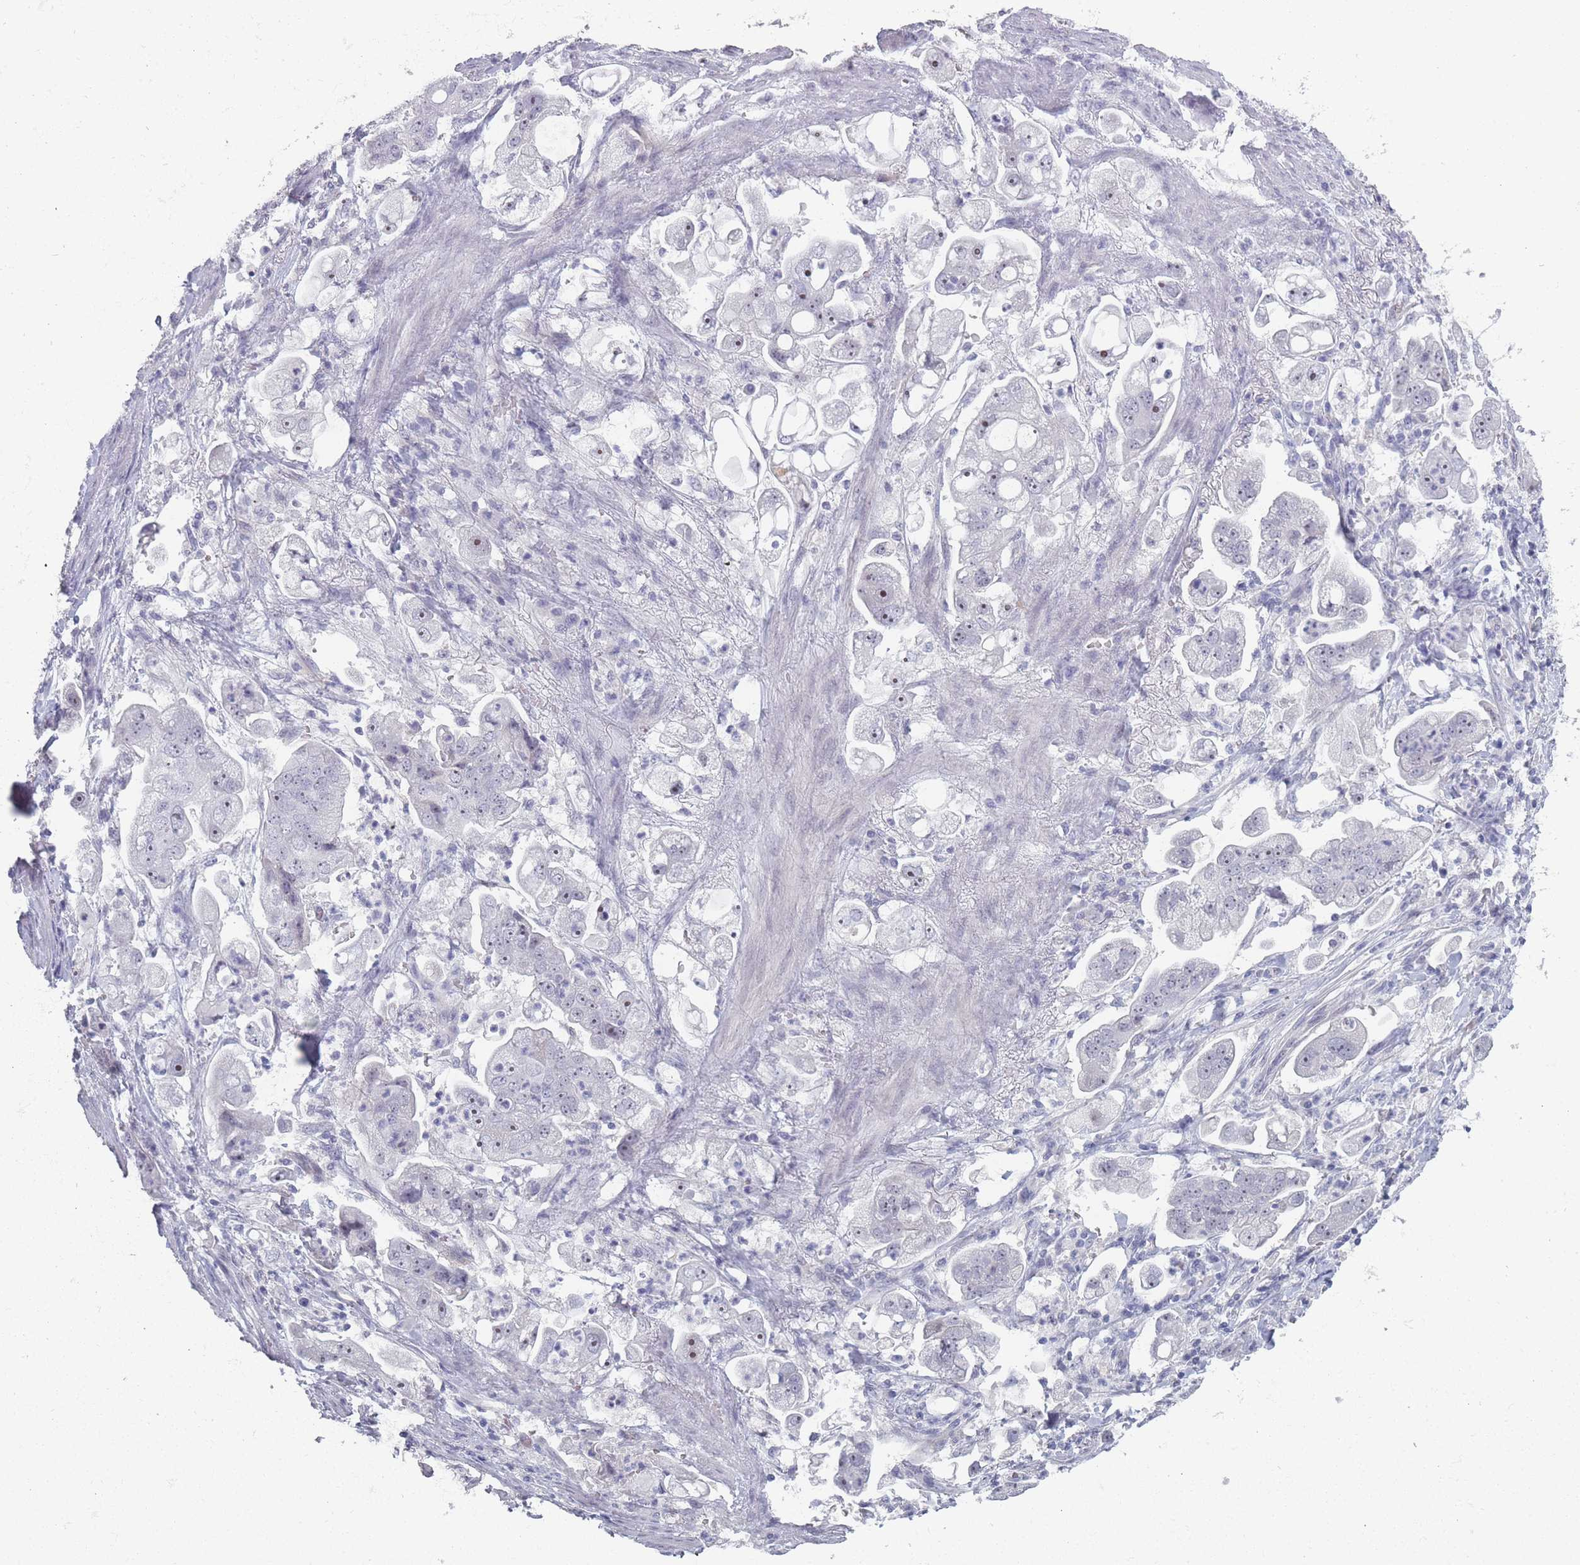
{"staining": {"intensity": "moderate", "quantity": "<25%", "location": "nuclear"}, "tissue": "stomach cancer", "cell_type": "Tumor cells", "image_type": "cancer", "snomed": [{"axis": "morphology", "description": "Adenocarcinoma, NOS"}, {"axis": "topography", "description": "Stomach"}], "caption": "Immunohistochemistry image of human stomach cancer stained for a protein (brown), which shows low levels of moderate nuclear expression in about <25% of tumor cells.", "gene": "ROS1", "patient": {"sex": "male", "age": 62}}